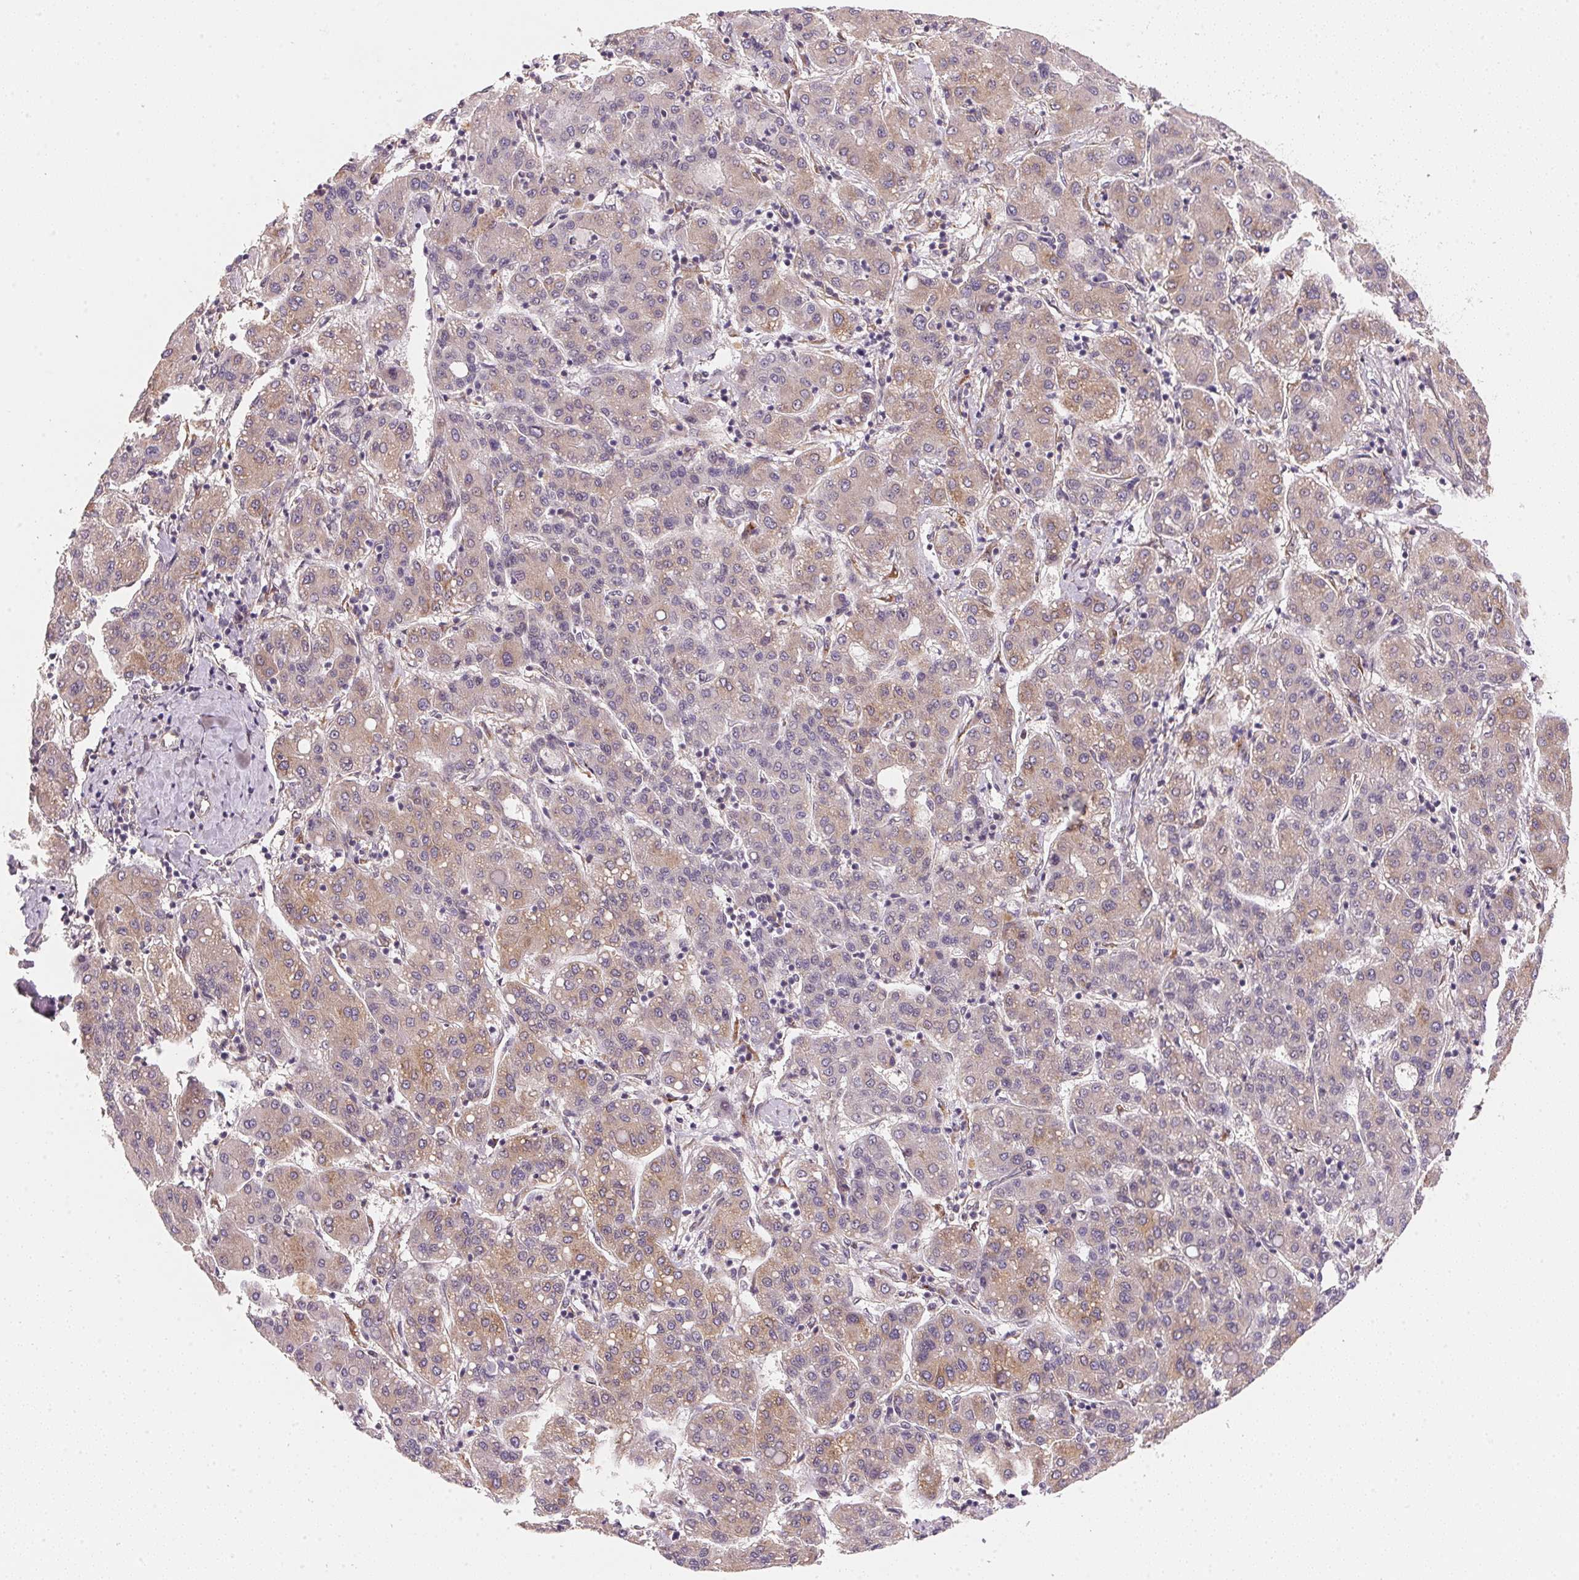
{"staining": {"intensity": "weak", "quantity": "25%-75%", "location": "cytoplasmic/membranous"}, "tissue": "liver cancer", "cell_type": "Tumor cells", "image_type": "cancer", "snomed": [{"axis": "morphology", "description": "Carcinoma, Hepatocellular, NOS"}, {"axis": "topography", "description": "Liver"}], "caption": "DAB immunohistochemical staining of human liver cancer (hepatocellular carcinoma) shows weak cytoplasmic/membranous protein expression in about 25%-75% of tumor cells.", "gene": "EI24", "patient": {"sex": "male", "age": 65}}